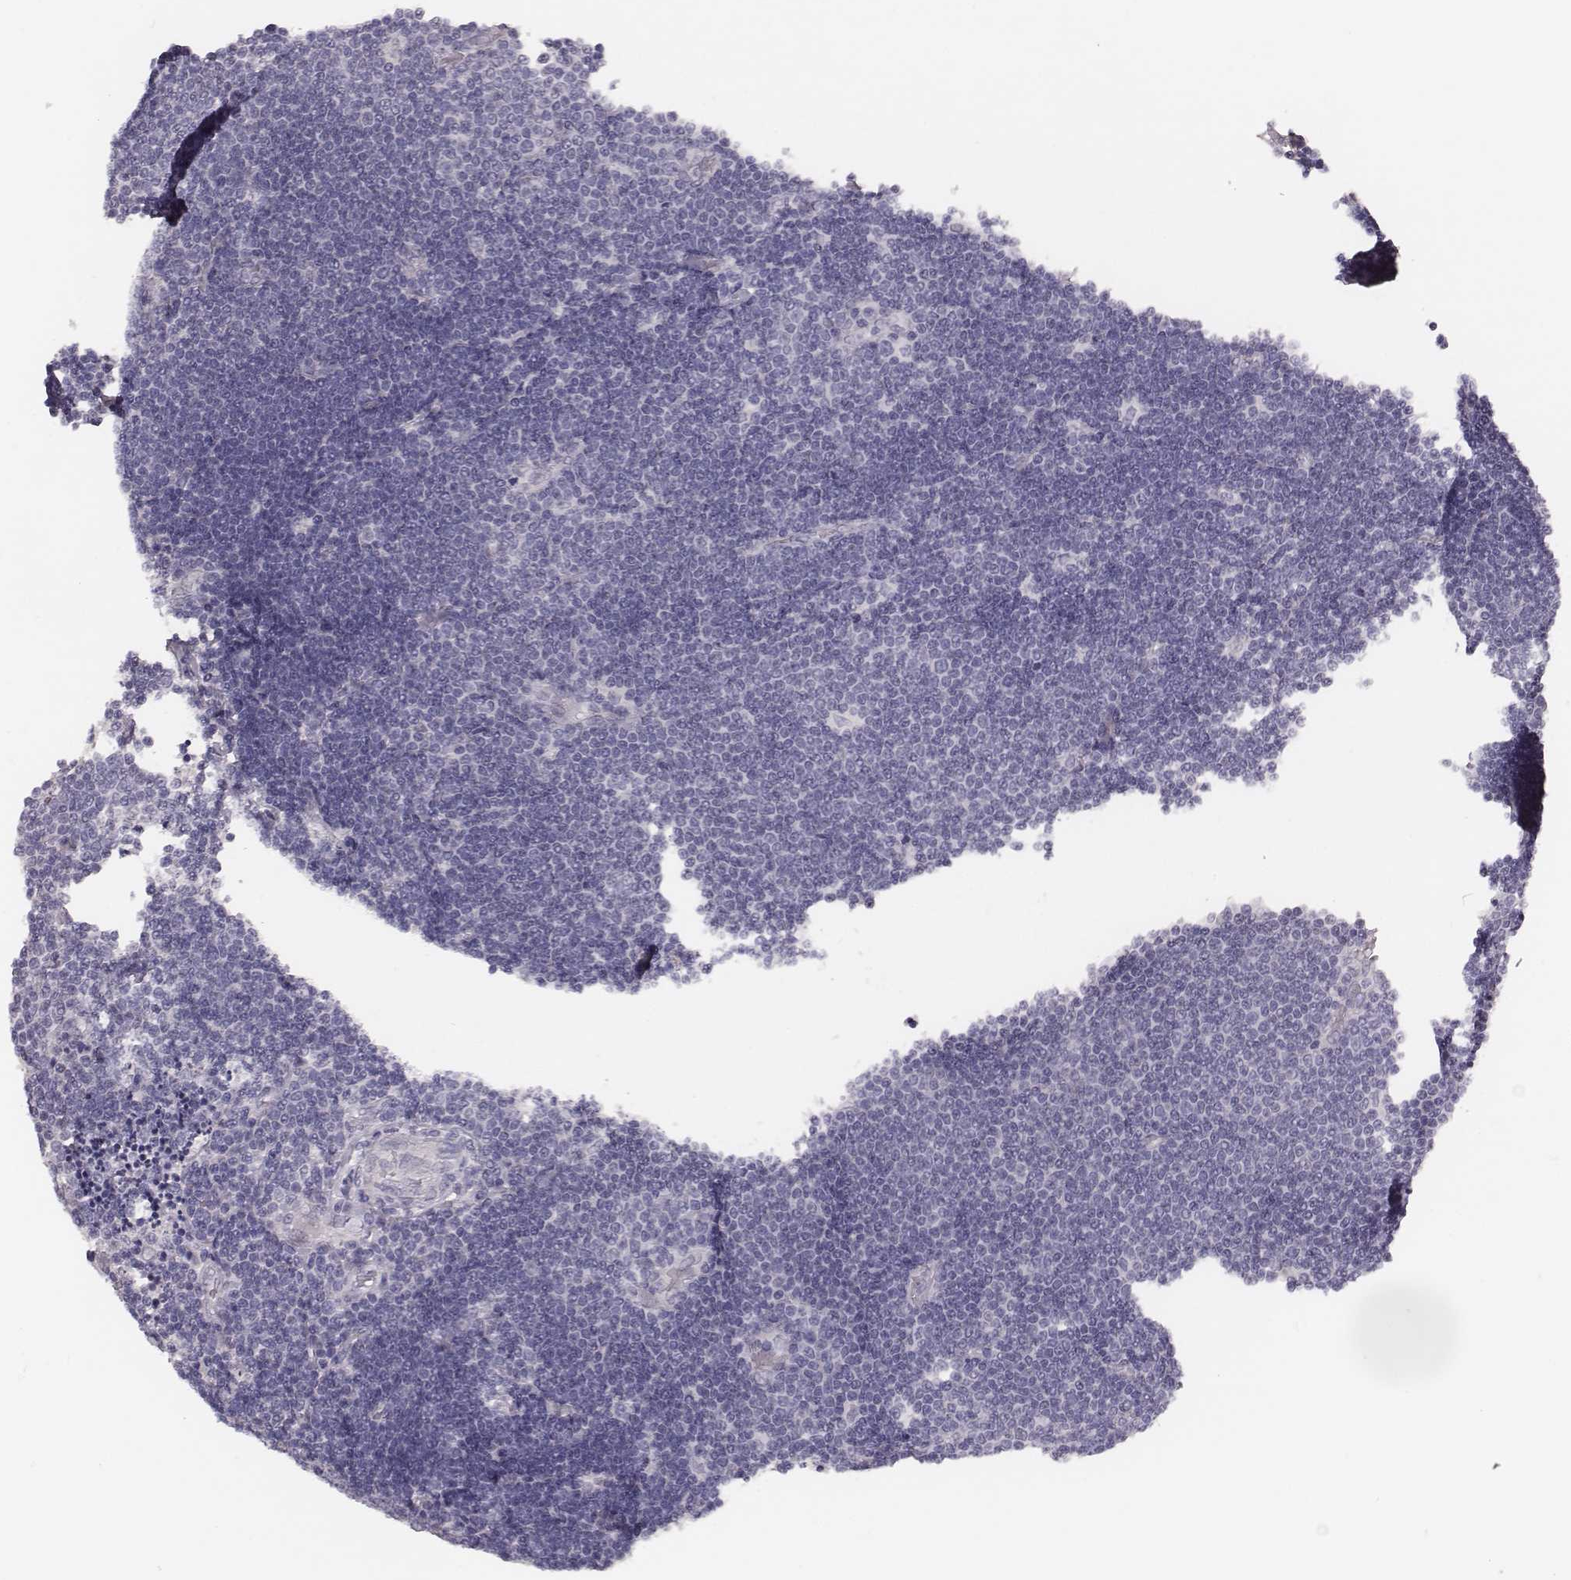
{"staining": {"intensity": "negative", "quantity": "none", "location": "none"}, "tissue": "lymphoma", "cell_type": "Tumor cells", "image_type": "cancer", "snomed": [{"axis": "morphology", "description": "Malignant lymphoma, non-Hodgkin's type, Low grade"}, {"axis": "topography", "description": "Brain"}], "caption": "Immunohistochemistry of human low-grade malignant lymphoma, non-Hodgkin's type exhibits no expression in tumor cells. (Immunohistochemistry (ihc), brightfield microscopy, high magnification).", "gene": "CSHL1", "patient": {"sex": "female", "age": 66}}